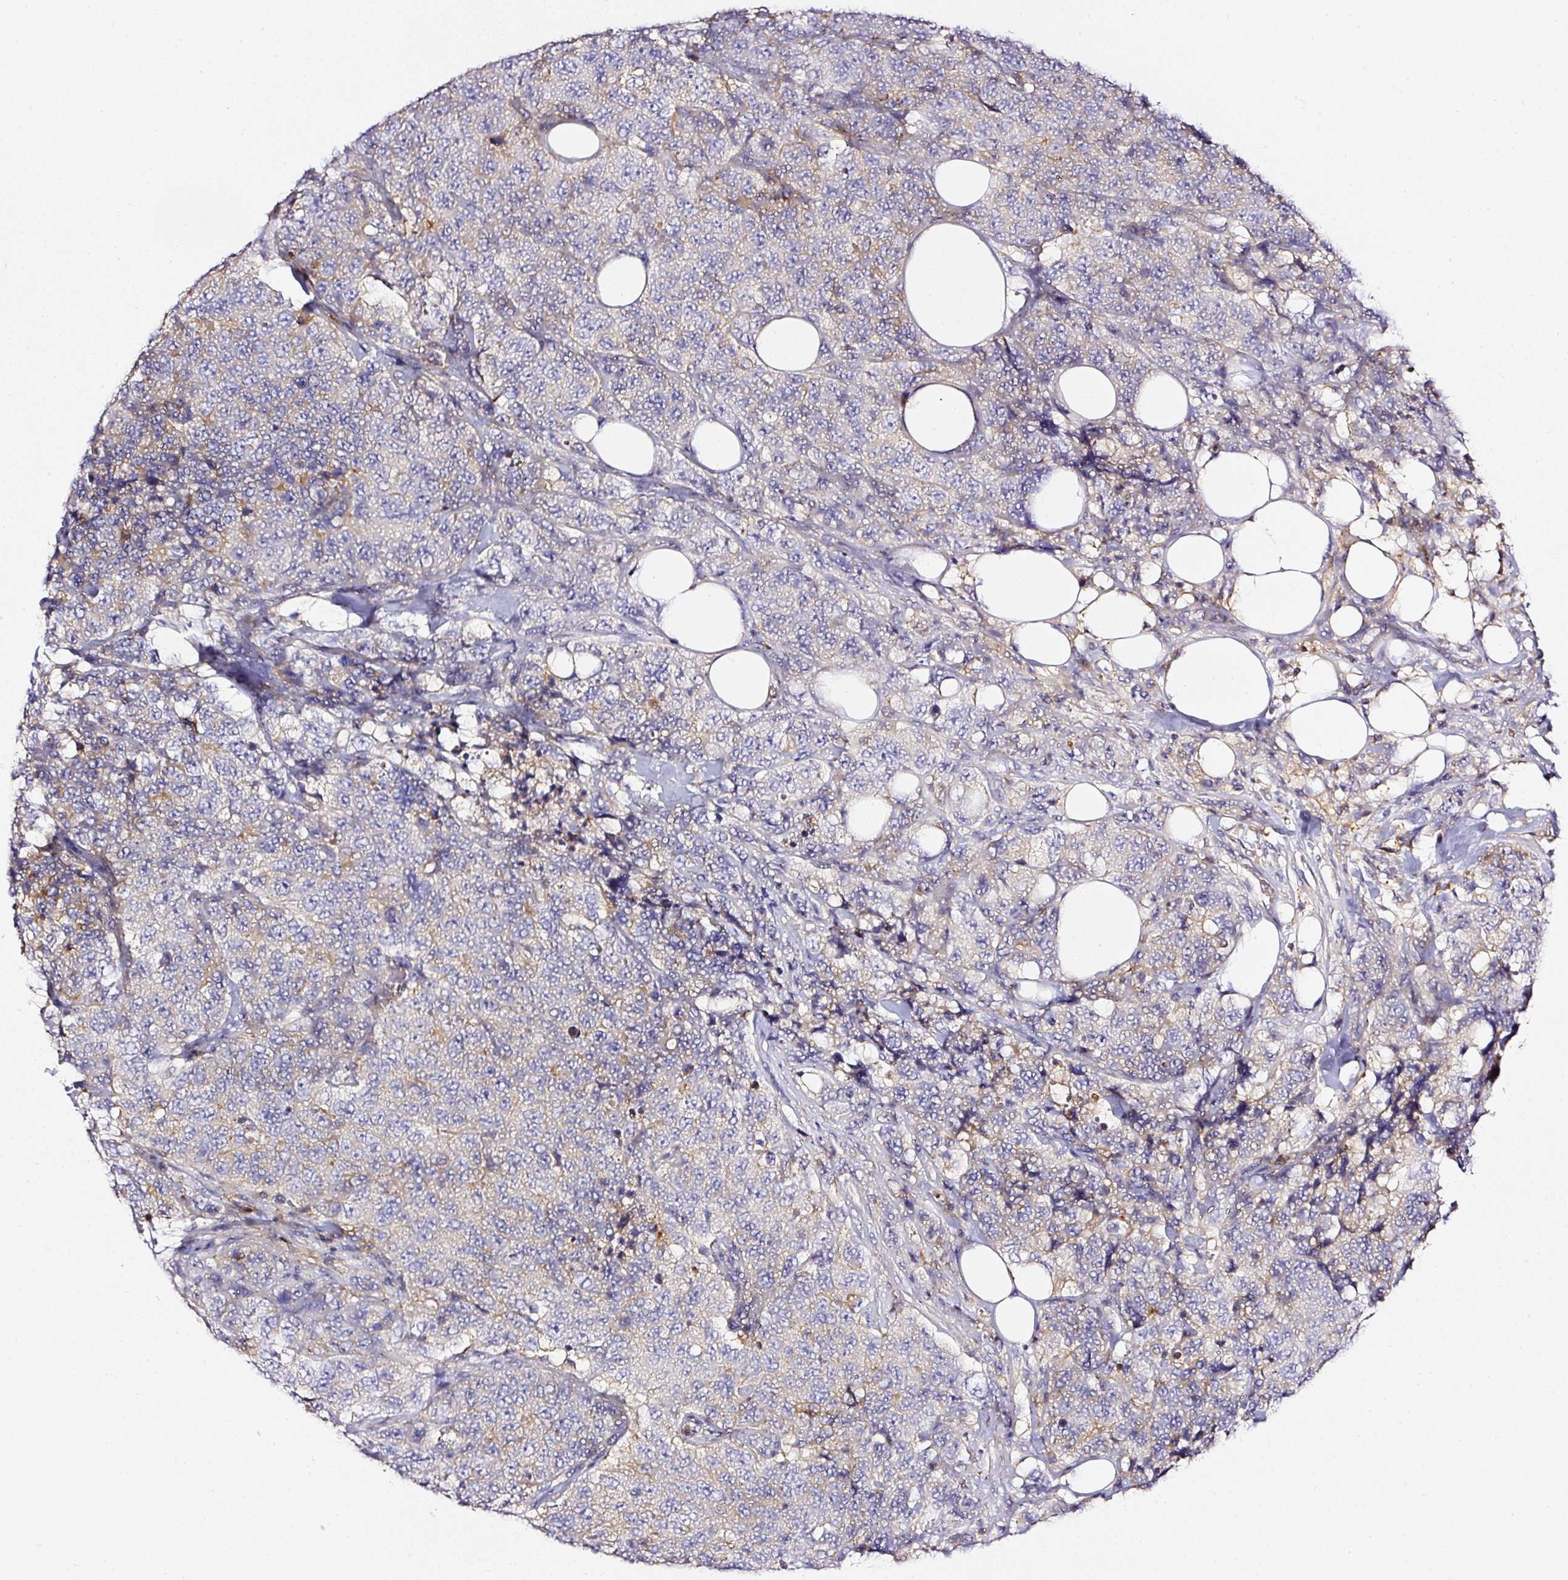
{"staining": {"intensity": "negative", "quantity": "none", "location": "none"}, "tissue": "urothelial cancer", "cell_type": "Tumor cells", "image_type": "cancer", "snomed": [{"axis": "morphology", "description": "Urothelial carcinoma, High grade"}, {"axis": "topography", "description": "Urinary bladder"}], "caption": "Immunohistochemistry of human urothelial carcinoma (high-grade) exhibits no expression in tumor cells.", "gene": "CD47", "patient": {"sex": "female", "age": 78}}